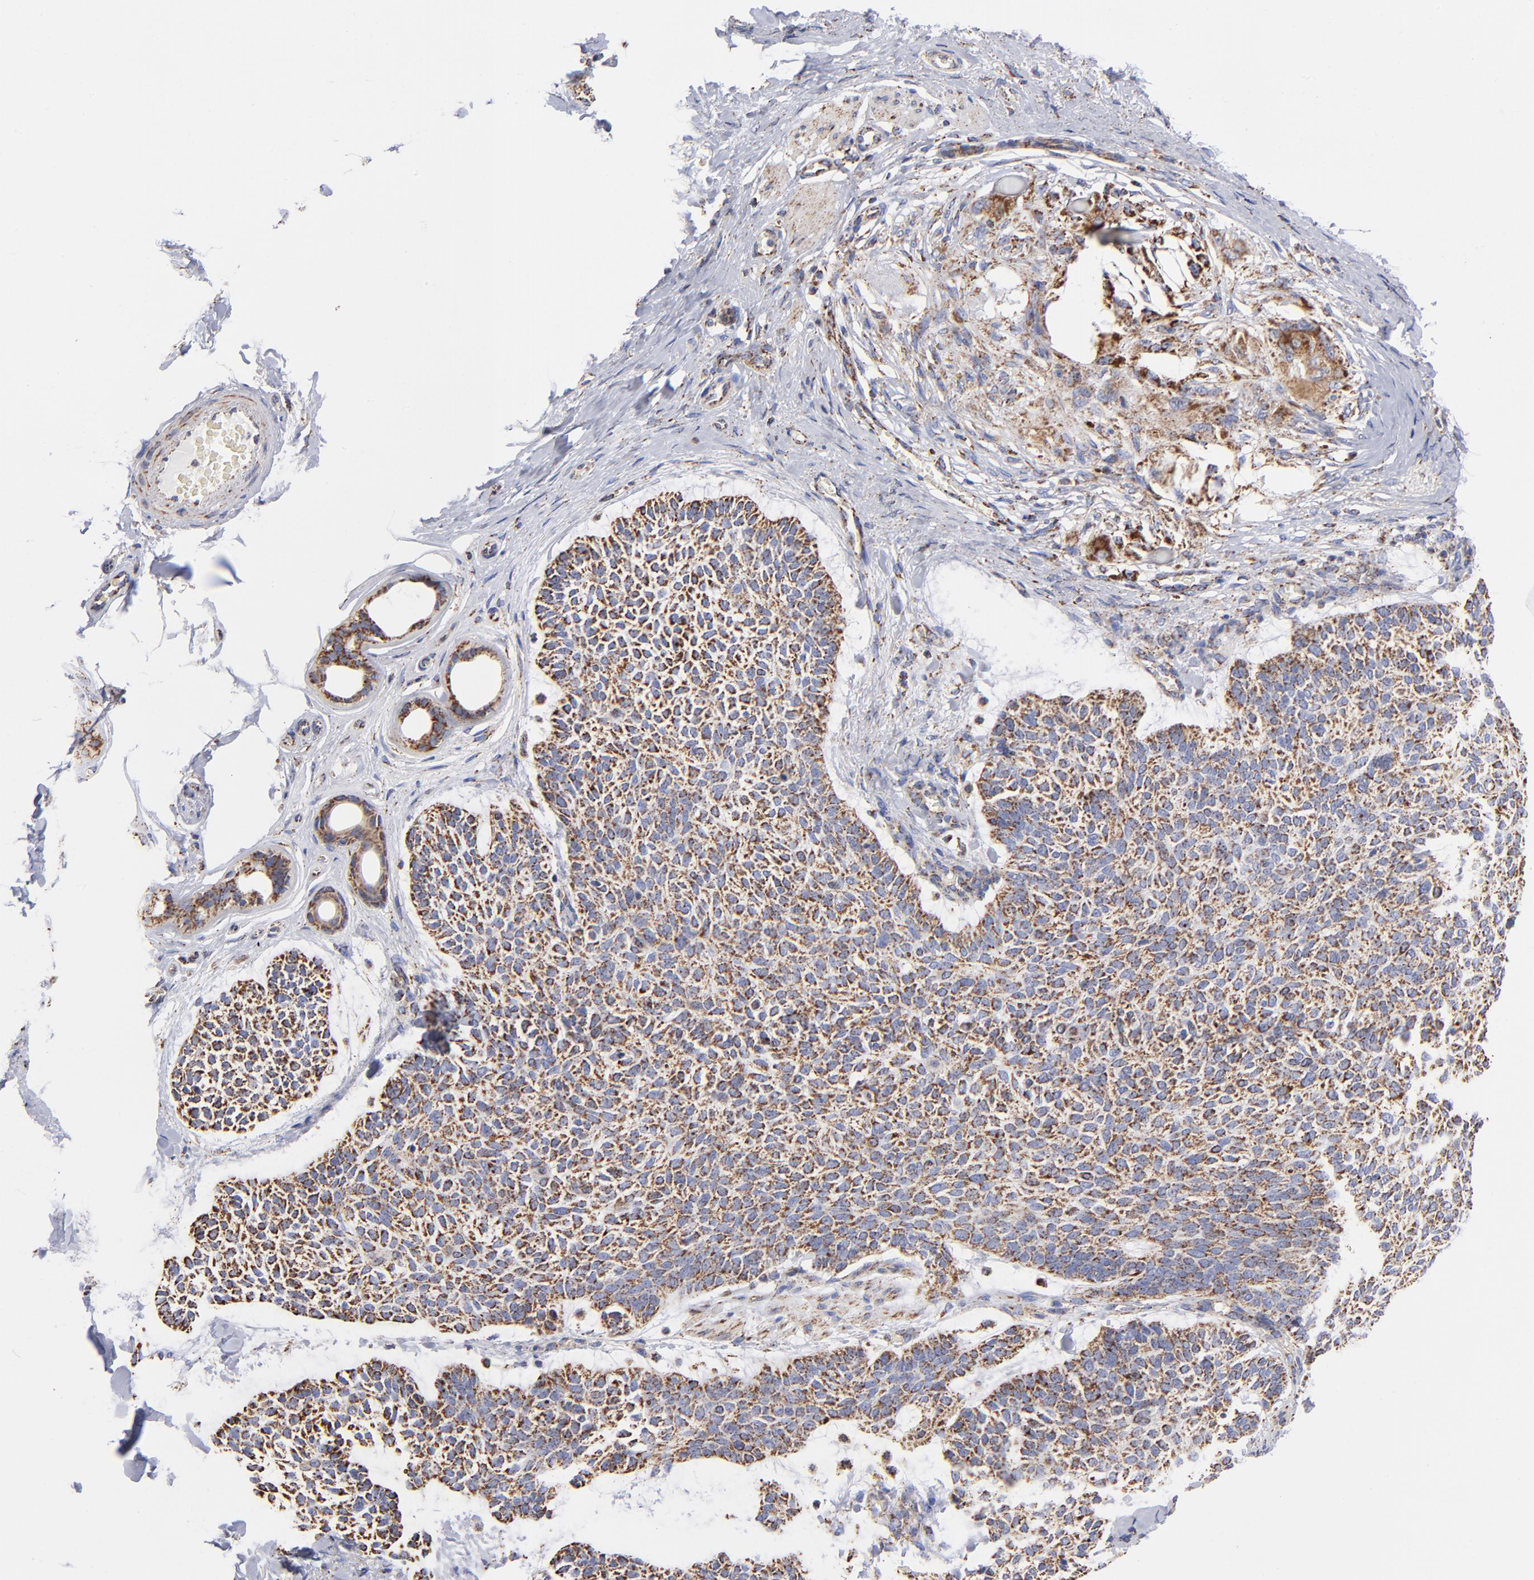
{"staining": {"intensity": "strong", "quantity": ">75%", "location": "cytoplasmic/membranous"}, "tissue": "skin cancer", "cell_type": "Tumor cells", "image_type": "cancer", "snomed": [{"axis": "morphology", "description": "Normal tissue, NOS"}, {"axis": "morphology", "description": "Basal cell carcinoma"}, {"axis": "topography", "description": "Skin"}], "caption": "Protein positivity by immunohistochemistry (IHC) demonstrates strong cytoplasmic/membranous staining in approximately >75% of tumor cells in basal cell carcinoma (skin). (IHC, brightfield microscopy, high magnification).", "gene": "PHB1", "patient": {"sex": "female", "age": 70}}